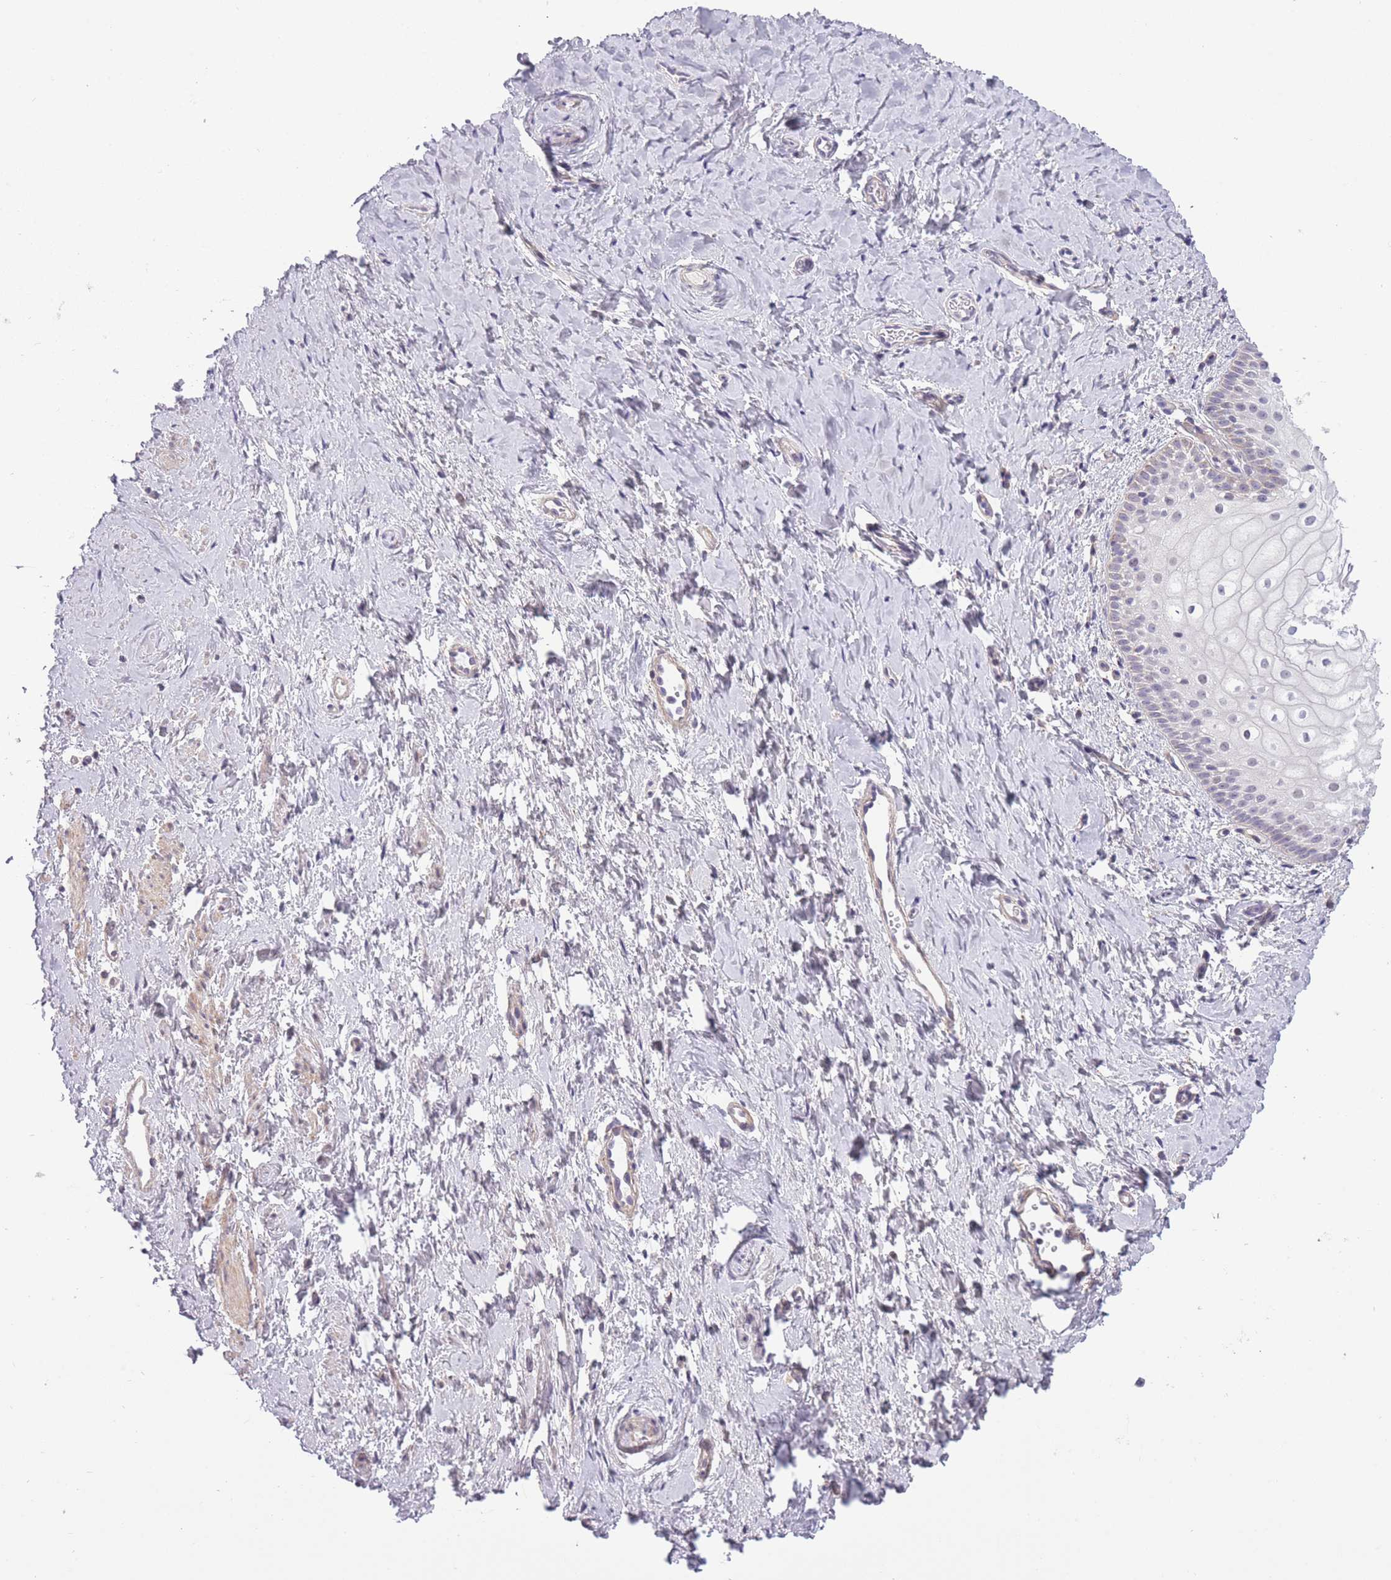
{"staining": {"intensity": "negative", "quantity": "none", "location": "none"}, "tissue": "vagina", "cell_type": "Squamous epithelial cells", "image_type": "normal", "snomed": [{"axis": "morphology", "description": "Normal tissue, NOS"}, {"axis": "topography", "description": "Vagina"}], "caption": "This is an immunohistochemistry (IHC) histopathology image of normal vagina. There is no expression in squamous epithelial cells.", "gene": "ZBTB24", "patient": {"sex": "female", "age": 56}}